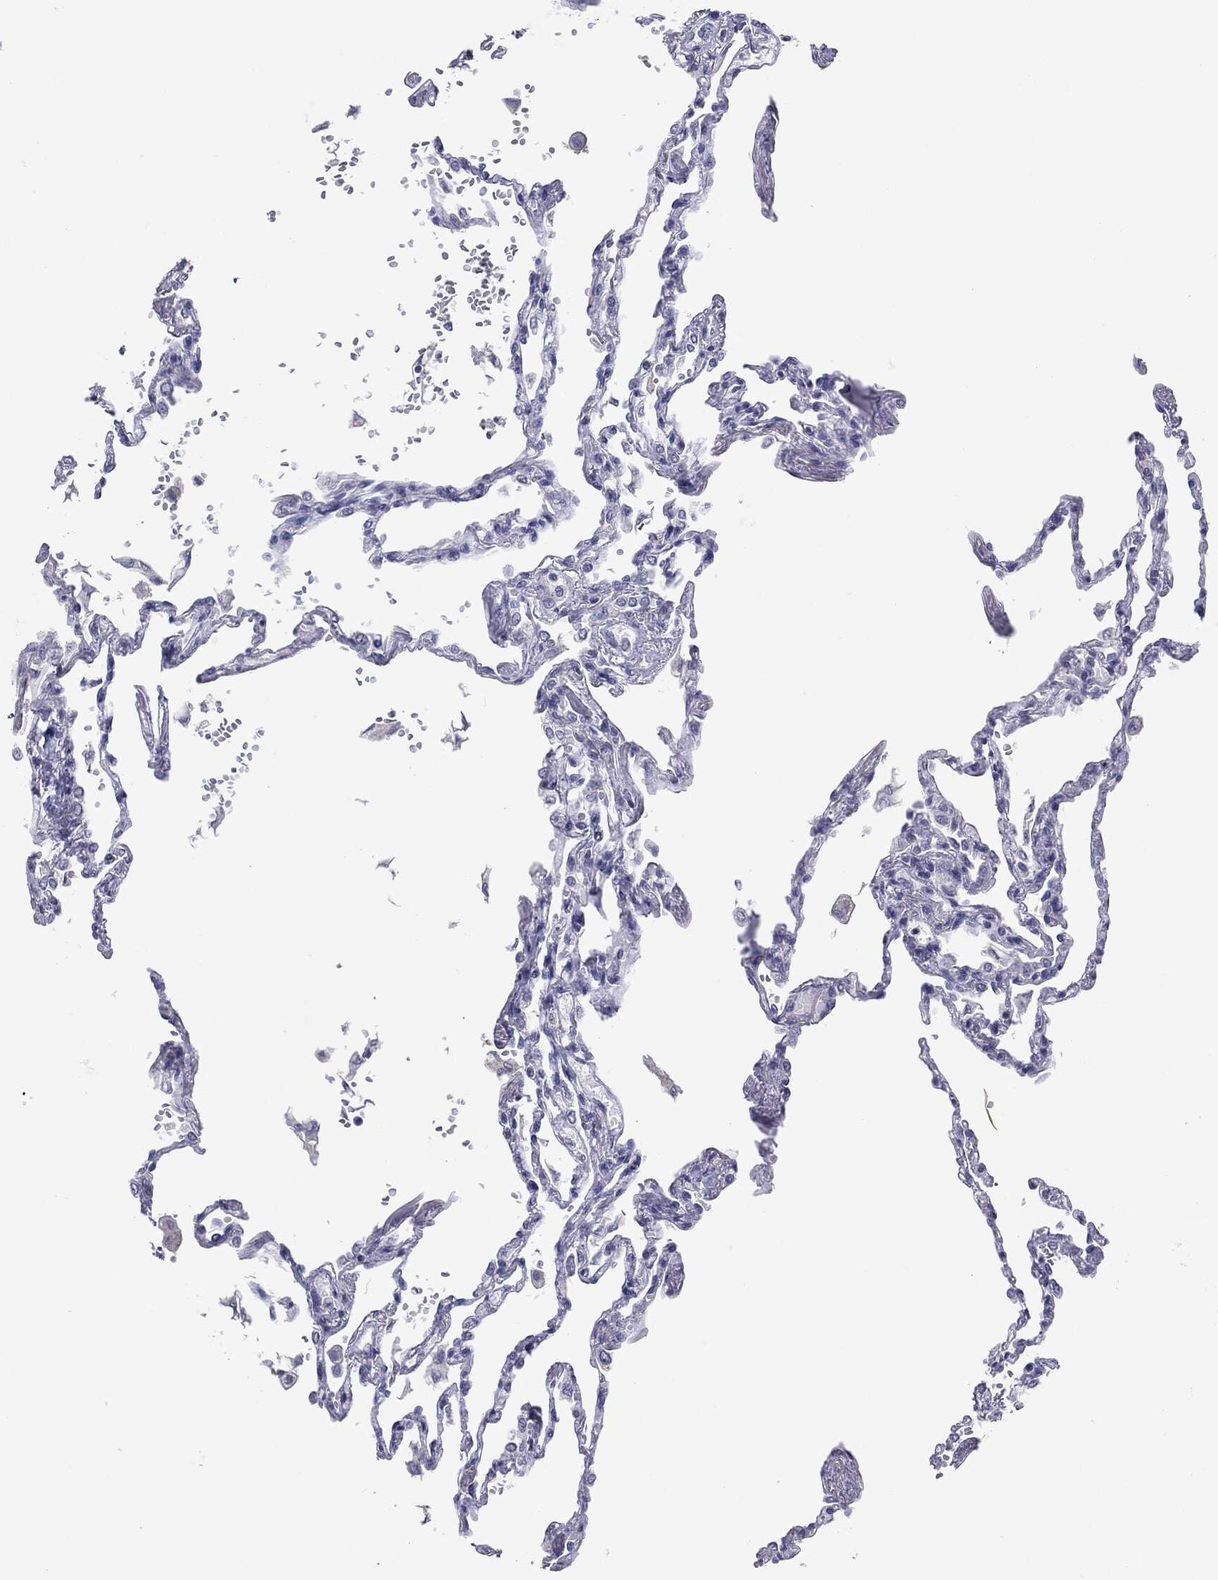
{"staining": {"intensity": "negative", "quantity": "none", "location": "none"}, "tissue": "lung", "cell_type": "Alveolar cells", "image_type": "normal", "snomed": [{"axis": "morphology", "description": "Normal tissue, NOS"}, {"axis": "topography", "description": "Lung"}], "caption": "High power microscopy image of an immunohistochemistry (IHC) micrograph of benign lung, revealing no significant expression in alveolar cells. Nuclei are stained in blue.", "gene": "SERPINB4", "patient": {"sex": "male", "age": 78}}